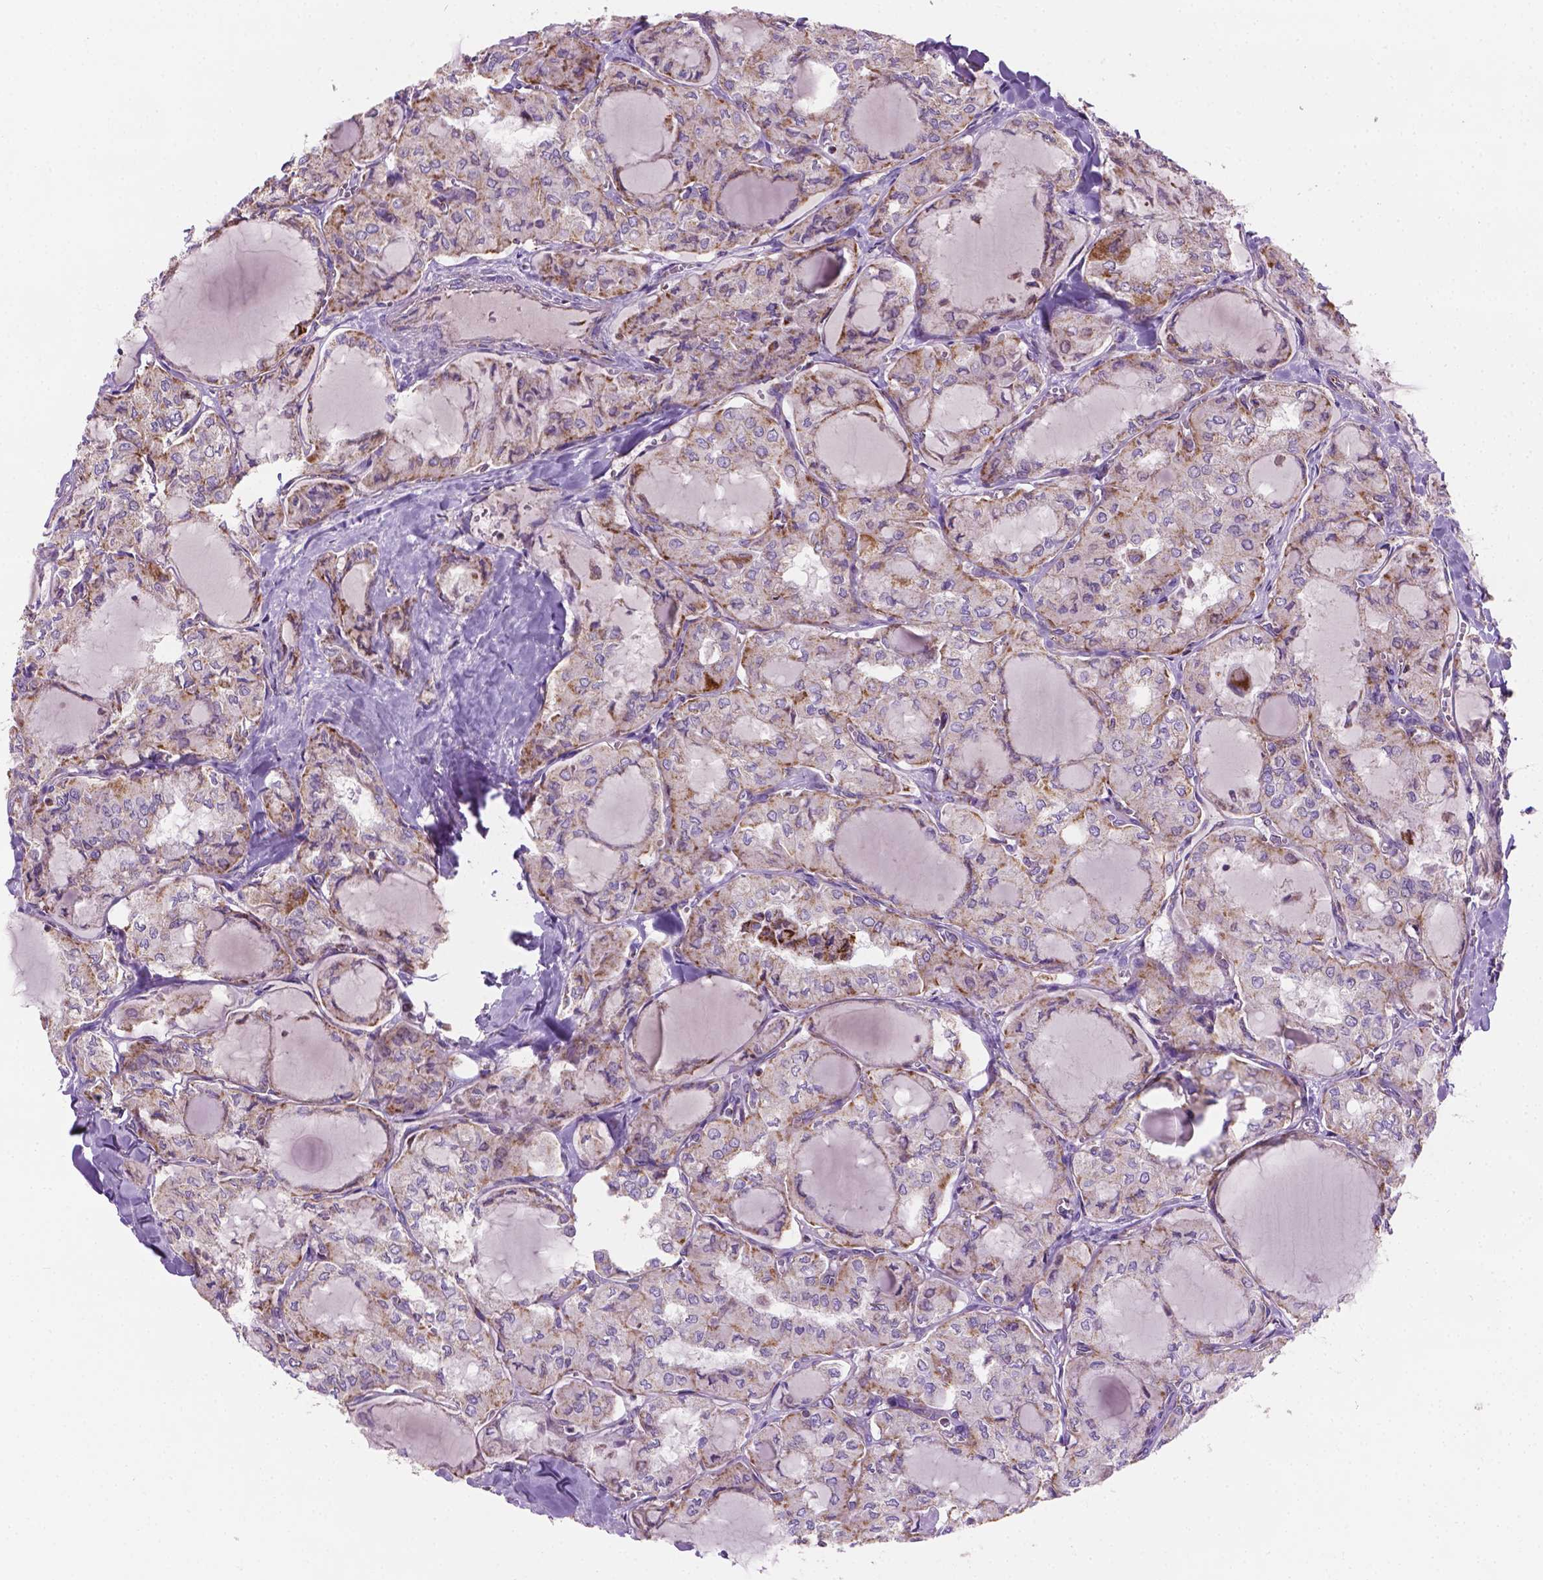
{"staining": {"intensity": "weak", "quantity": "25%-75%", "location": "cytoplasmic/membranous"}, "tissue": "thyroid cancer", "cell_type": "Tumor cells", "image_type": "cancer", "snomed": [{"axis": "morphology", "description": "Papillary adenocarcinoma, NOS"}, {"axis": "topography", "description": "Thyroid gland"}], "caption": "Protein analysis of thyroid cancer (papillary adenocarcinoma) tissue shows weak cytoplasmic/membranous positivity in about 25%-75% of tumor cells.", "gene": "PIBF1", "patient": {"sex": "male", "age": 20}}